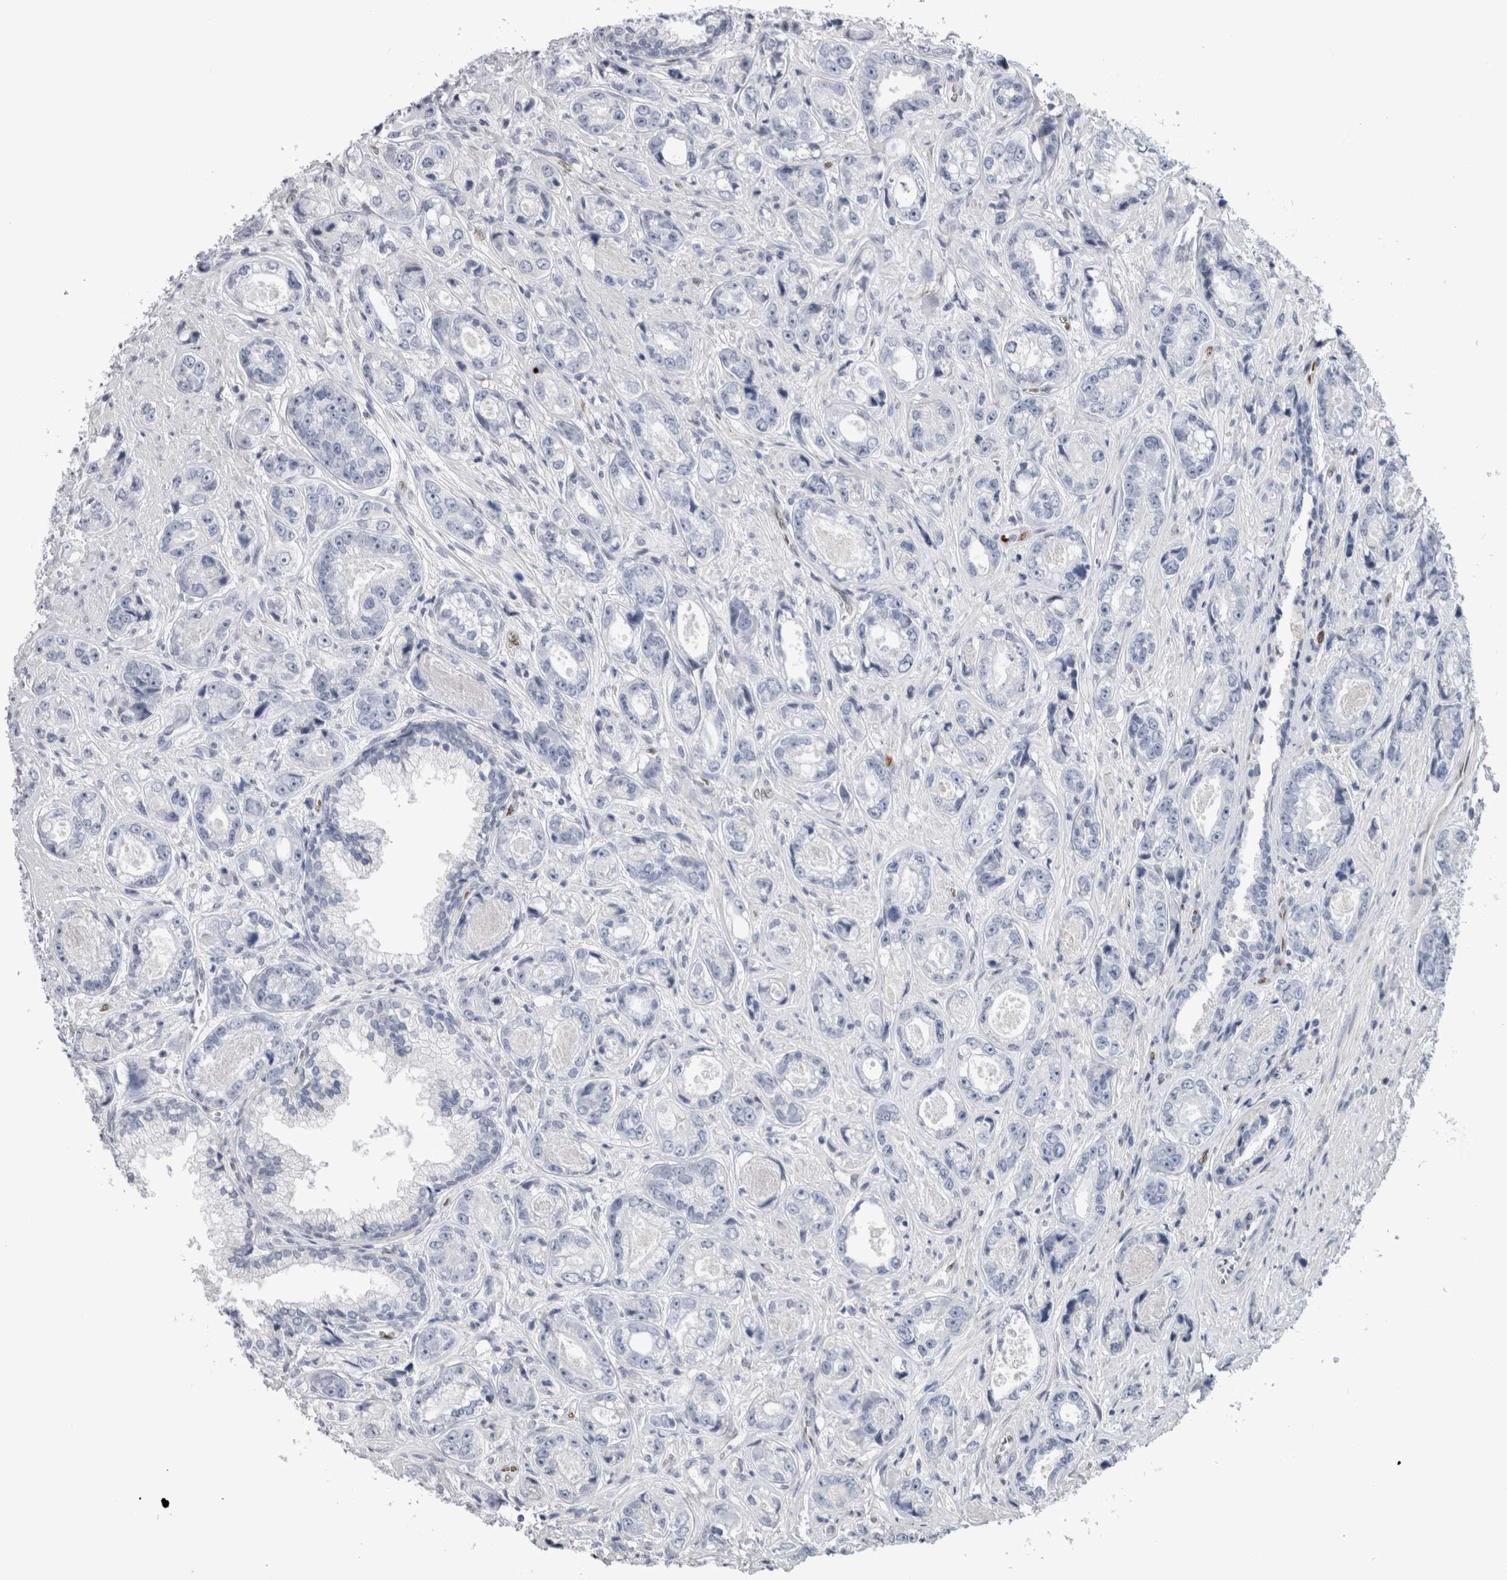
{"staining": {"intensity": "negative", "quantity": "none", "location": "none"}, "tissue": "prostate cancer", "cell_type": "Tumor cells", "image_type": "cancer", "snomed": [{"axis": "morphology", "description": "Adenocarcinoma, High grade"}, {"axis": "topography", "description": "Prostate"}], "caption": "Immunohistochemistry photomicrograph of human prostate adenocarcinoma (high-grade) stained for a protein (brown), which demonstrates no expression in tumor cells. (IHC, brightfield microscopy, high magnification).", "gene": "IL33", "patient": {"sex": "male", "age": 61}}